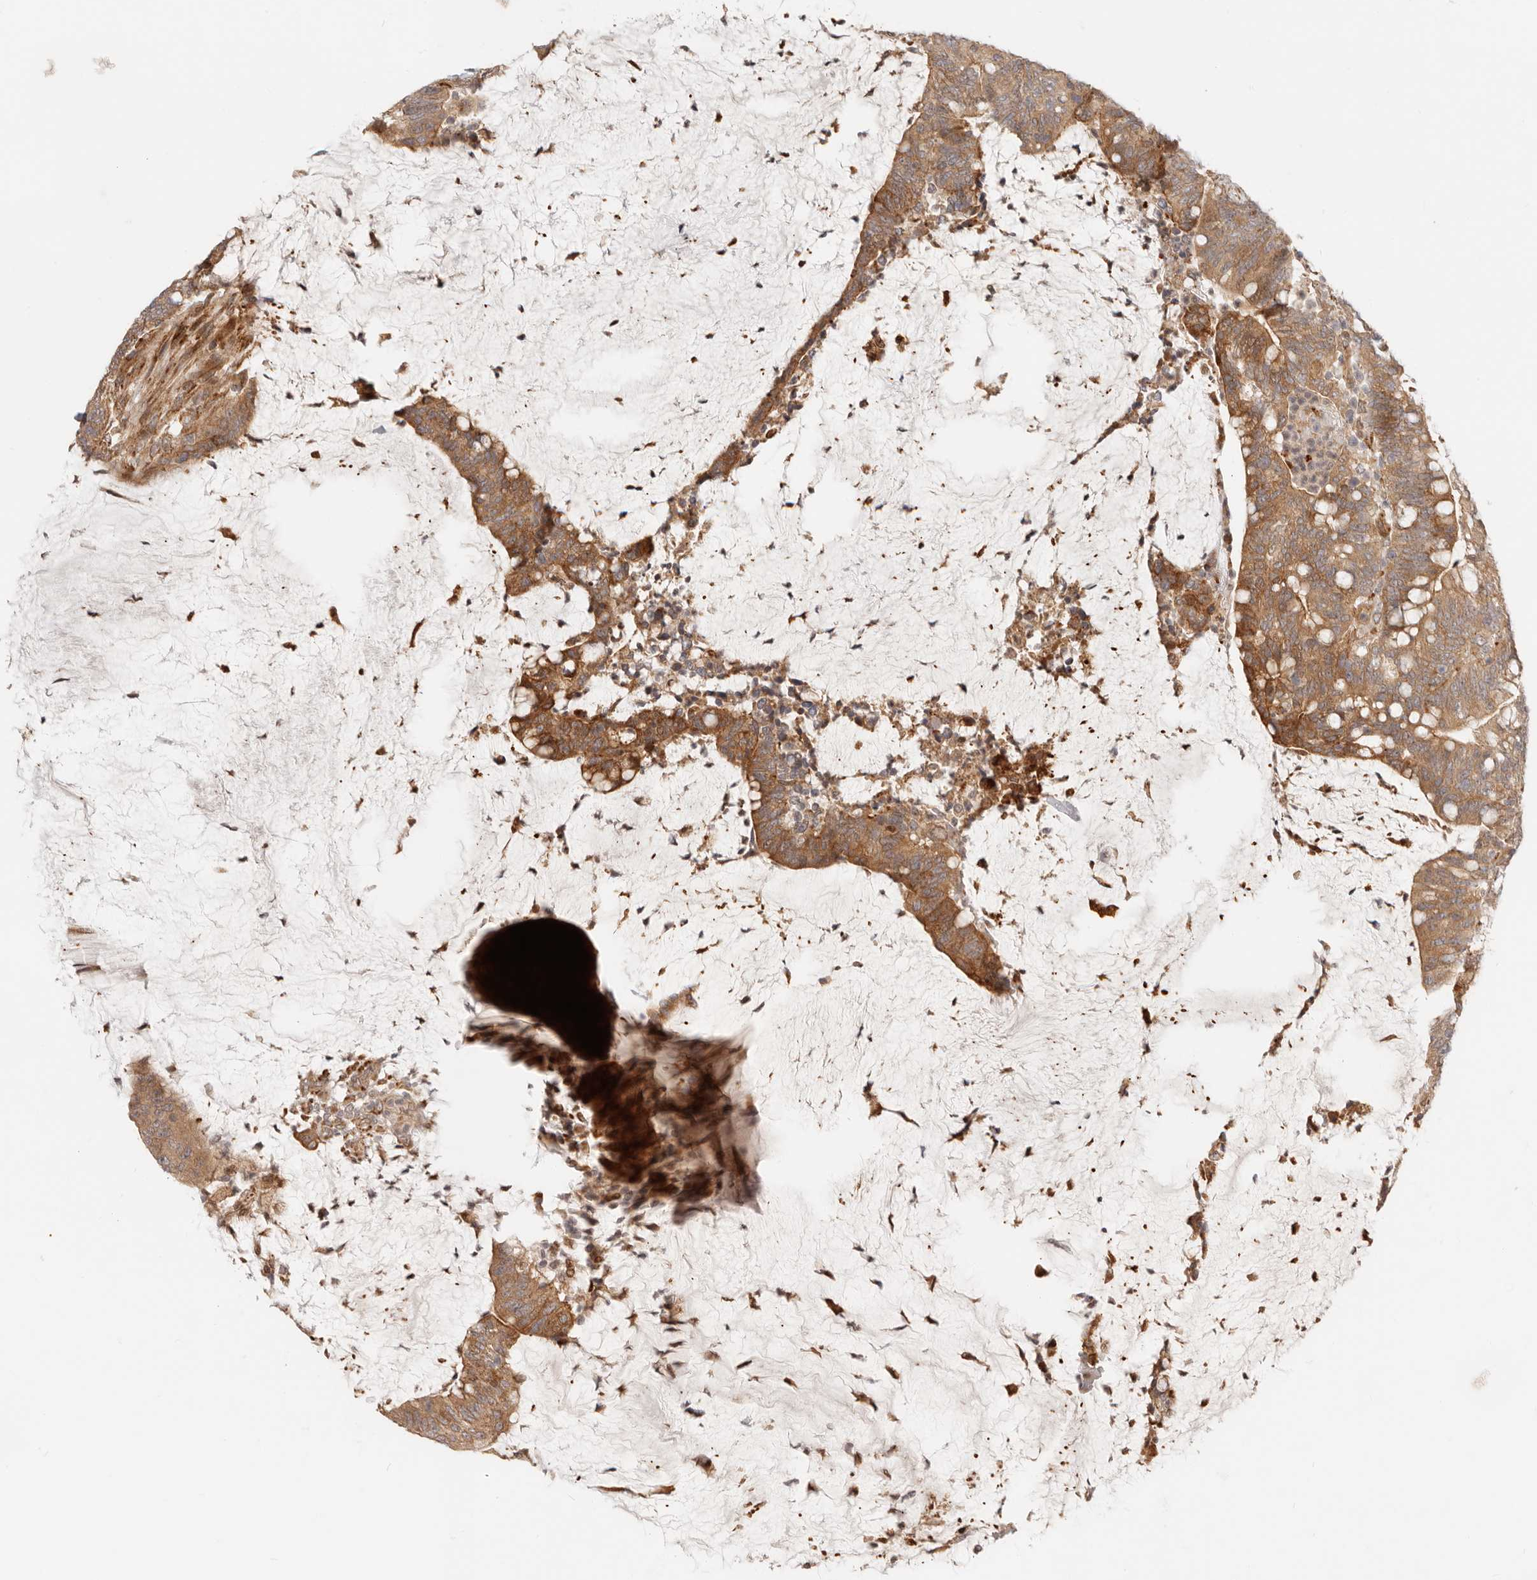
{"staining": {"intensity": "moderate", "quantity": ">75%", "location": "cytoplasmic/membranous"}, "tissue": "colorectal cancer", "cell_type": "Tumor cells", "image_type": "cancer", "snomed": [{"axis": "morphology", "description": "Adenocarcinoma, NOS"}, {"axis": "topography", "description": "Colon"}], "caption": "Immunohistochemical staining of human colorectal adenocarcinoma reveals medium levels of moderate cytoplasmic/membranous protein expression in about >75% of tumor cells.", "gene": "TUFT1", "patient": {"sex": "female", "age": 66}}